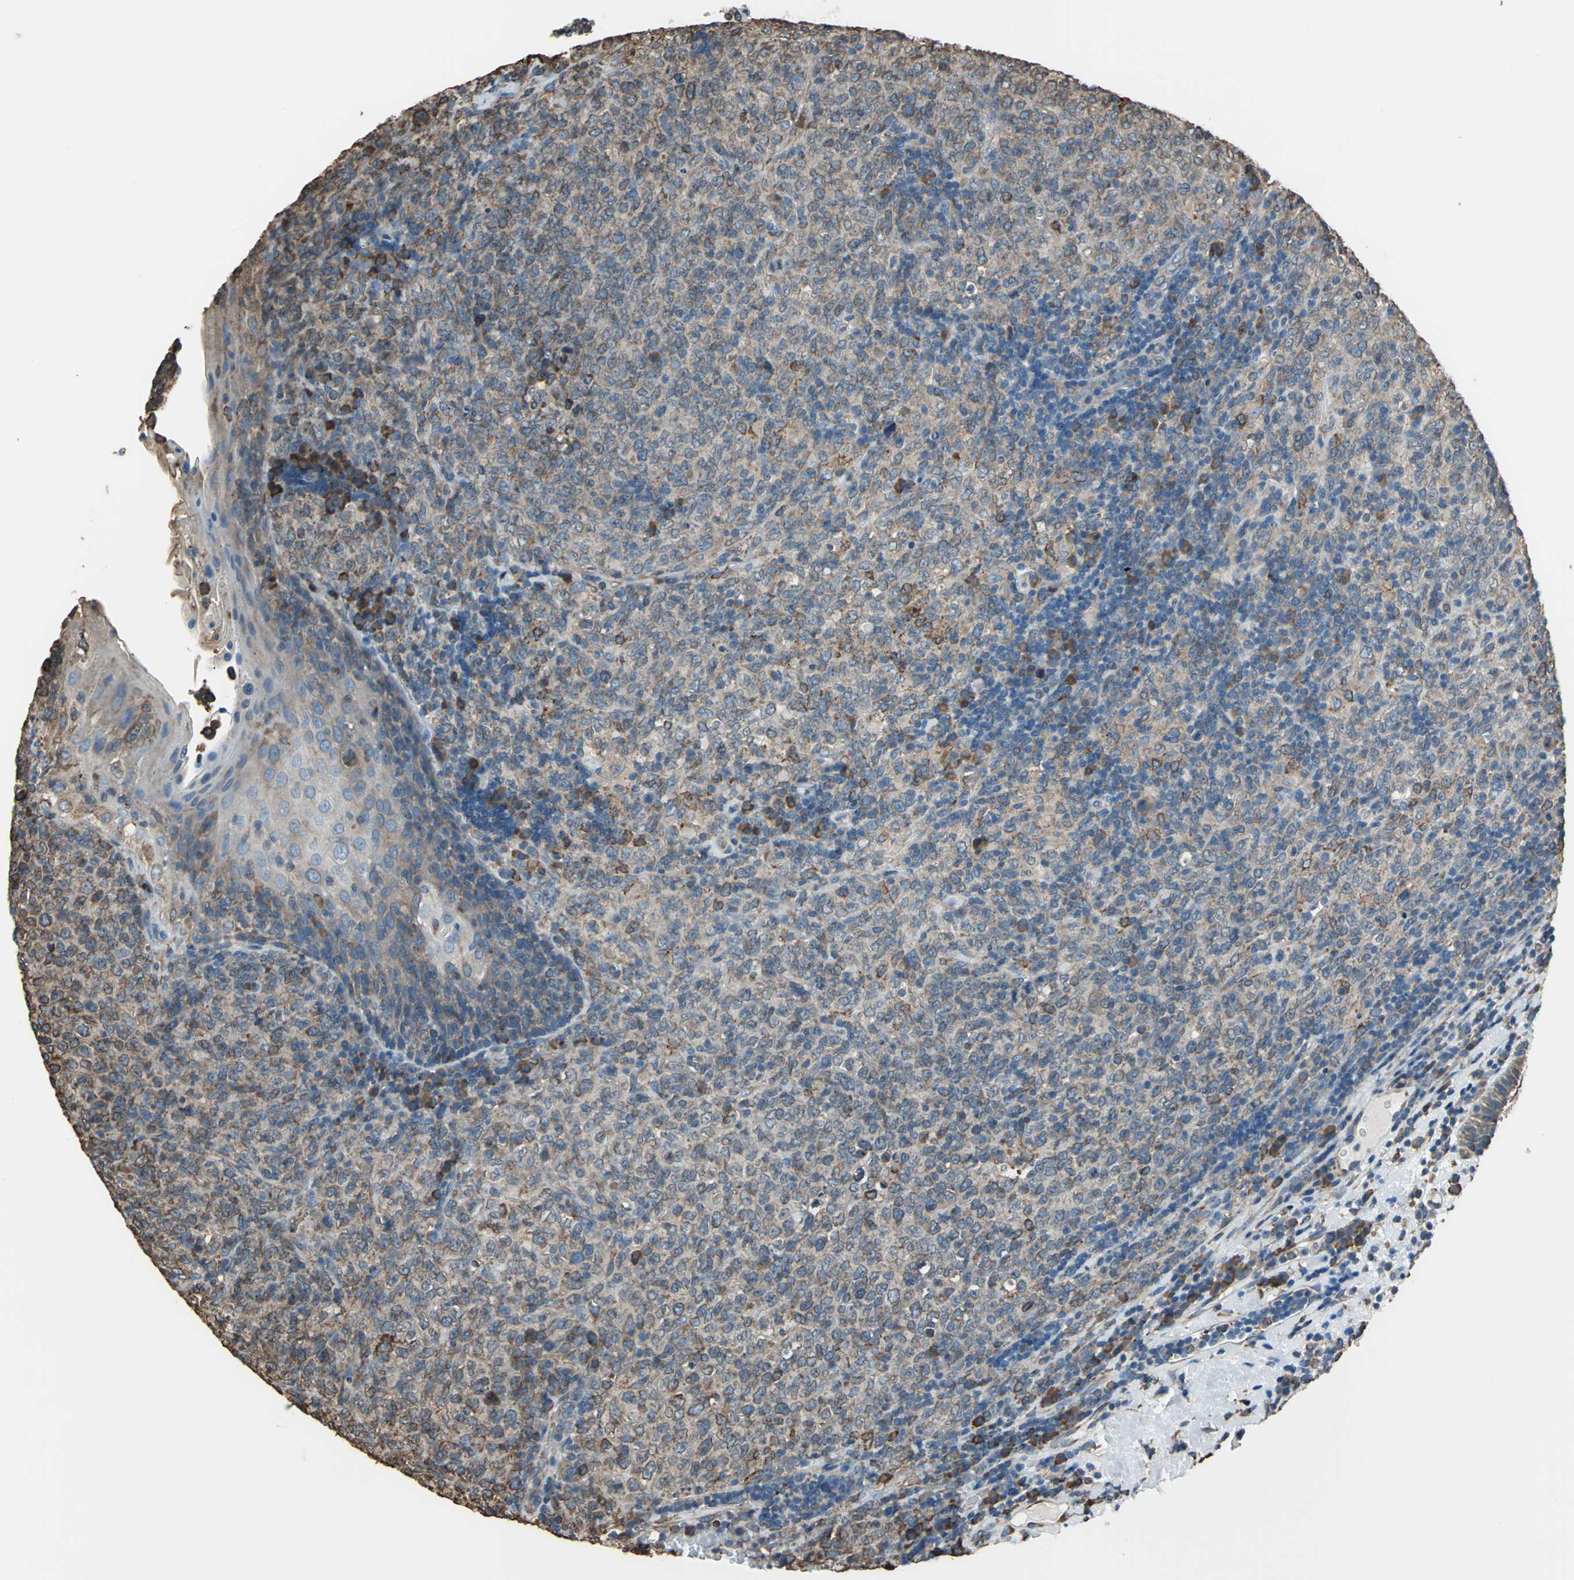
{"staining": {"intensity": "moderate", "quantity": ">75%", "location": "cytoplasmic/membranous"}, "tissue": "lymphoma", "cell_type": "Tumor cells", "image_type": "cancer", "snomed": [{"axis": "morphology", "description": "Malignant lymphoma, non-Hodgkin's type, High grade"}, {"axis": "topography", "description": "Tonsil"}], "caption": "A micrograph showing moderate cytoplasmic/membranous expression in approximately >75% of tumor cells in lymphoma, as visualized by brown immunohistochemical staining.", "gene": "GPANK1", "patient": {"sex": "female", "age": 36}}